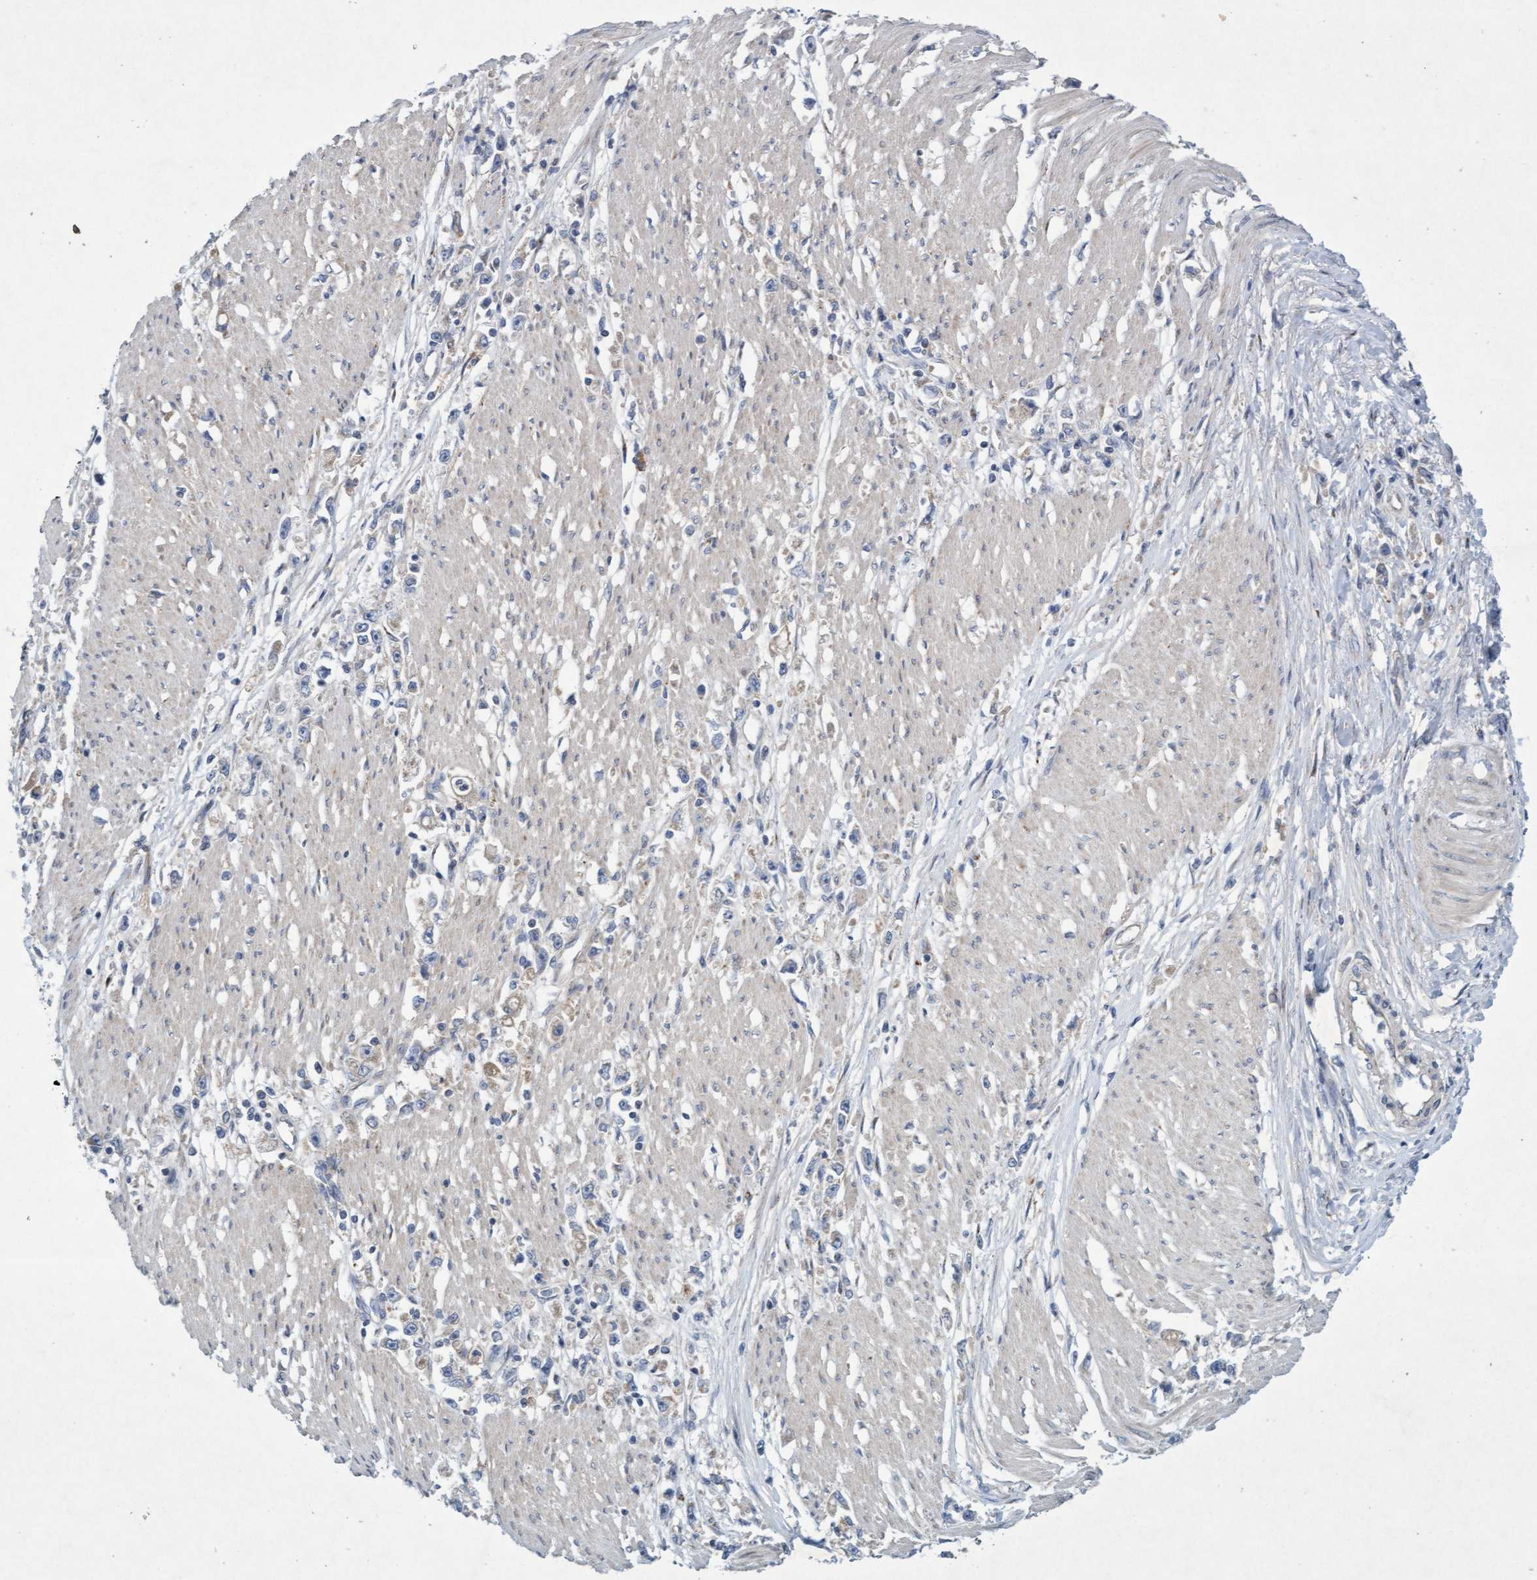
{"staining": {"intensity": "negative", "quantity": "none", "location": "none"}, "tissue": "stomach cancer", "cell_type": "Tumor cells", "image_type": "cancer", "snomed": [{"axis": "morphology", "description": "Adenocarcinoma, NOS"}, {"axis": "topography", "description": "Stomach"}], "caption": "An IHC image of stomach adenocarcinoma is shown. There is no staining in tumor cells of stomach adenocarcinoma.", "gene": "DDHD2", "patient": {"sex": "female", "age": 59}}